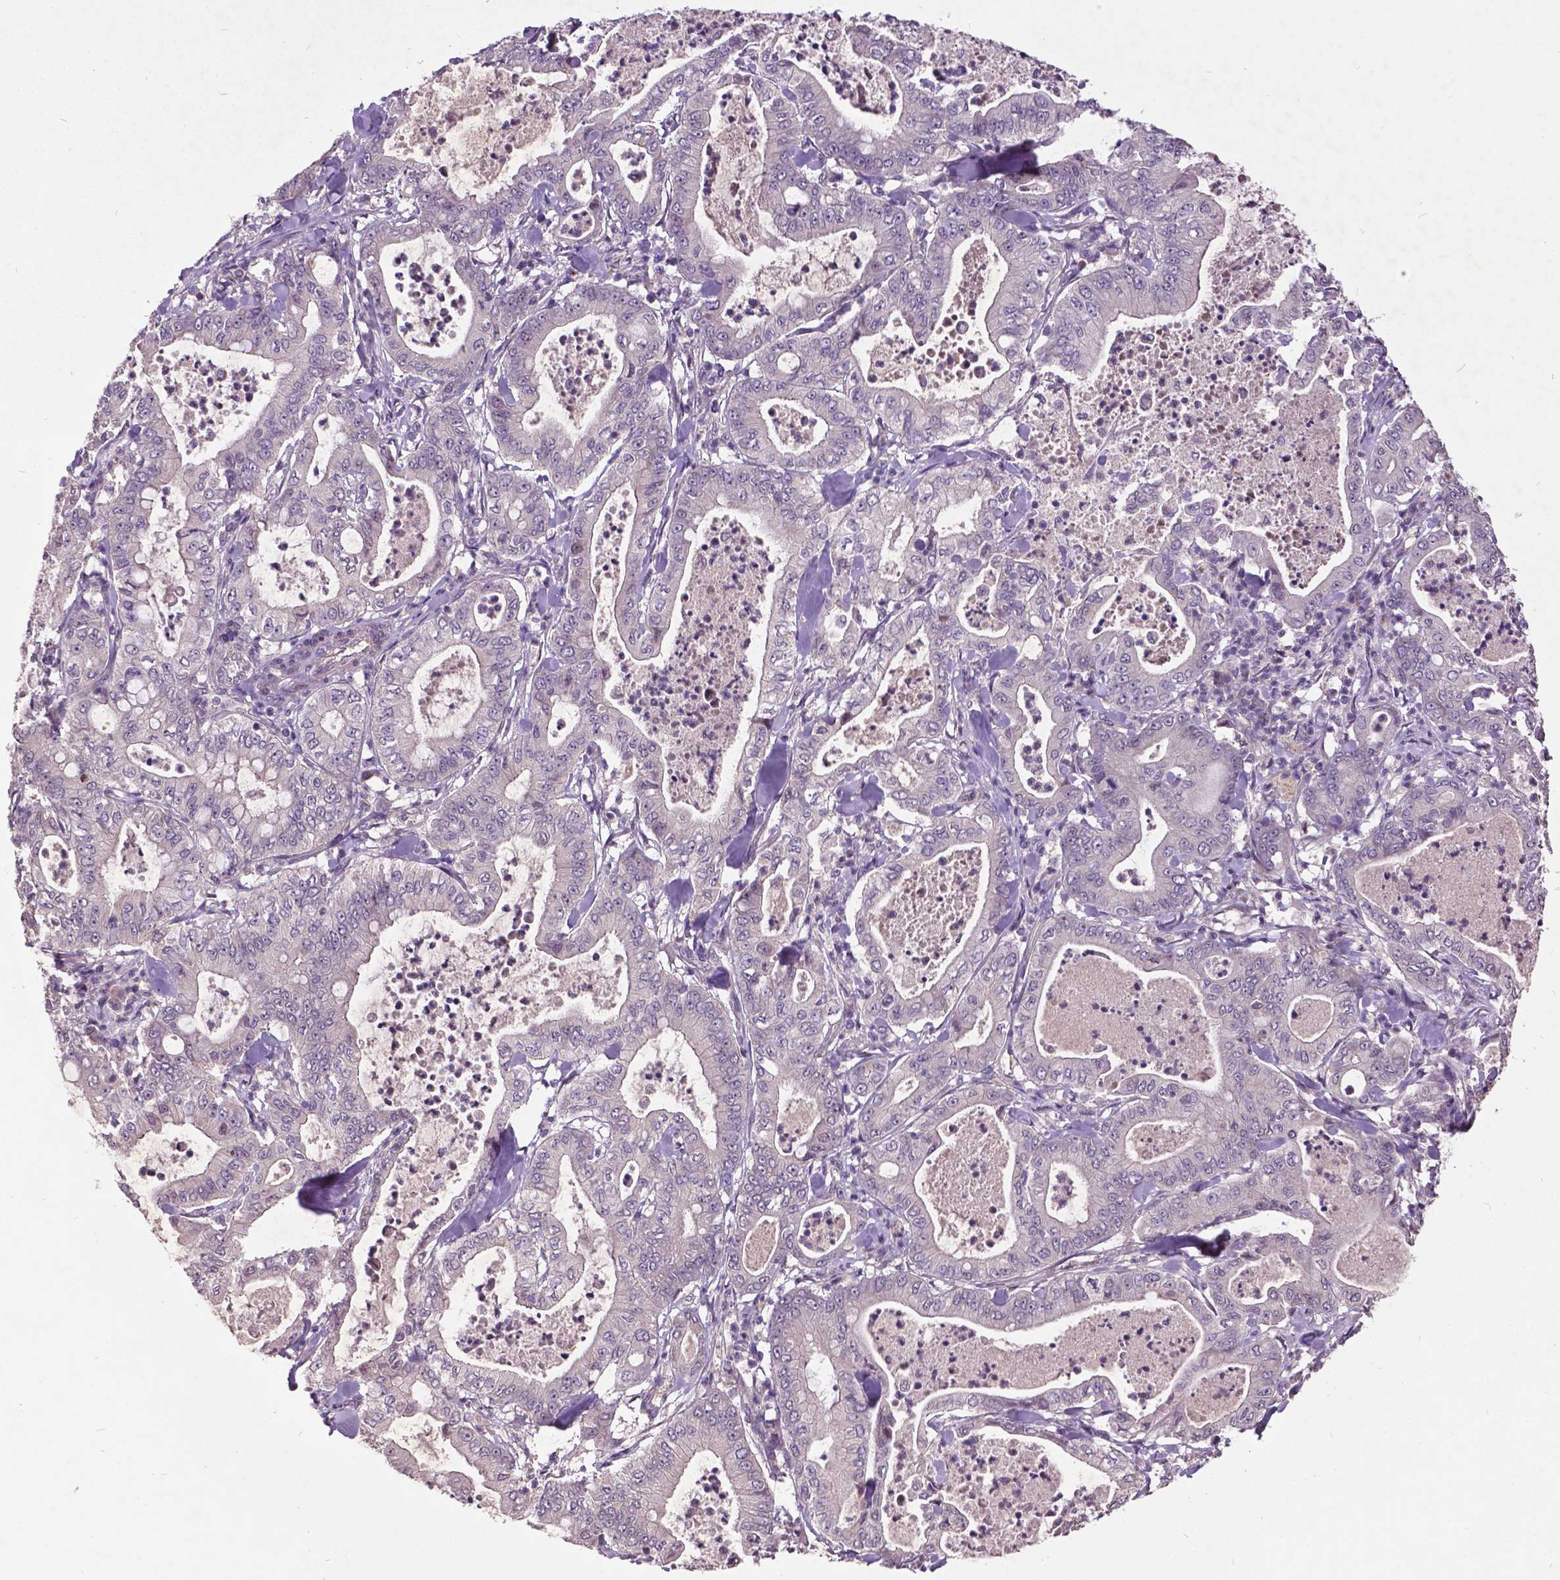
{"staining": {"intensity": "negative", "quantity": "none", "location": "none"}, "tissue": "pancreatic cancer", "cell_type": "Tumor cells", "image_type": "cancer", "snomed": [{"axis": "morphology", "description": "Adenocarcinoma, NOS"}, {"axis": "topography", "description": "Pancreas"}], "caption": "Pancreatic cancer (adenocarcinoma) was stained to show a protein in brown. There is no significant expression in tumor cells.", "gene": "AP1S3", "patient": {"sex": "male", "age": 71}}